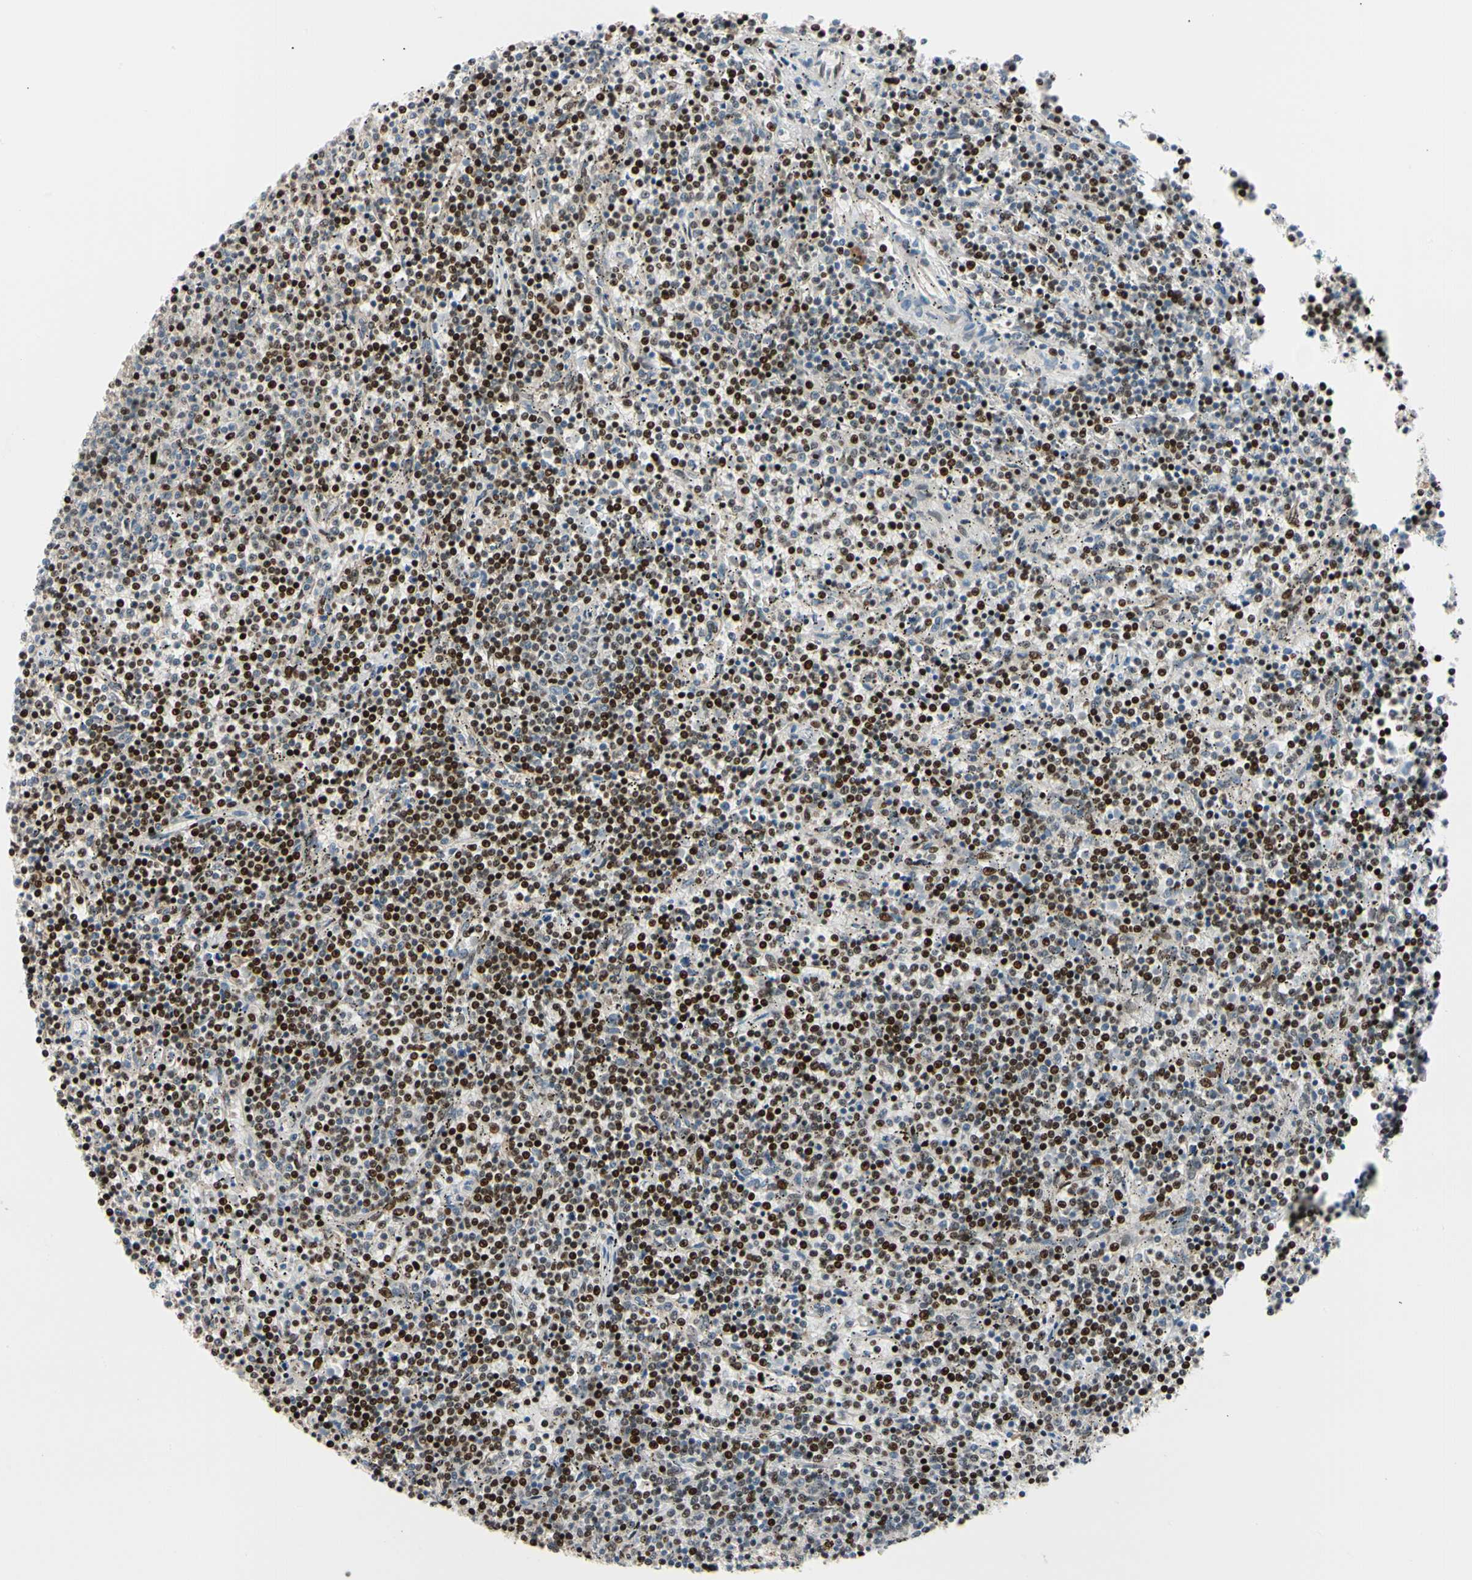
{"staining": {"intensity": "strong", "quantity": "25%-75%", "location": "nuclear"}, "tissue": "lymphoma", "cell_type": "Tumor cells", "image_type": "cancer", "snomed": [{"axis": "morphology", "description": "Malignant lymphoma, non-Hodgkin's type, Low grade"}, {"axis": "topography", "description": "Spleen"}], "caption": "Protein staining reveals strong nuclear staining in approximately 25%-75% of tumor cells in lymphoma.", "gene": "FOXO3", "patient": {"sex": "female", "age": 50}}